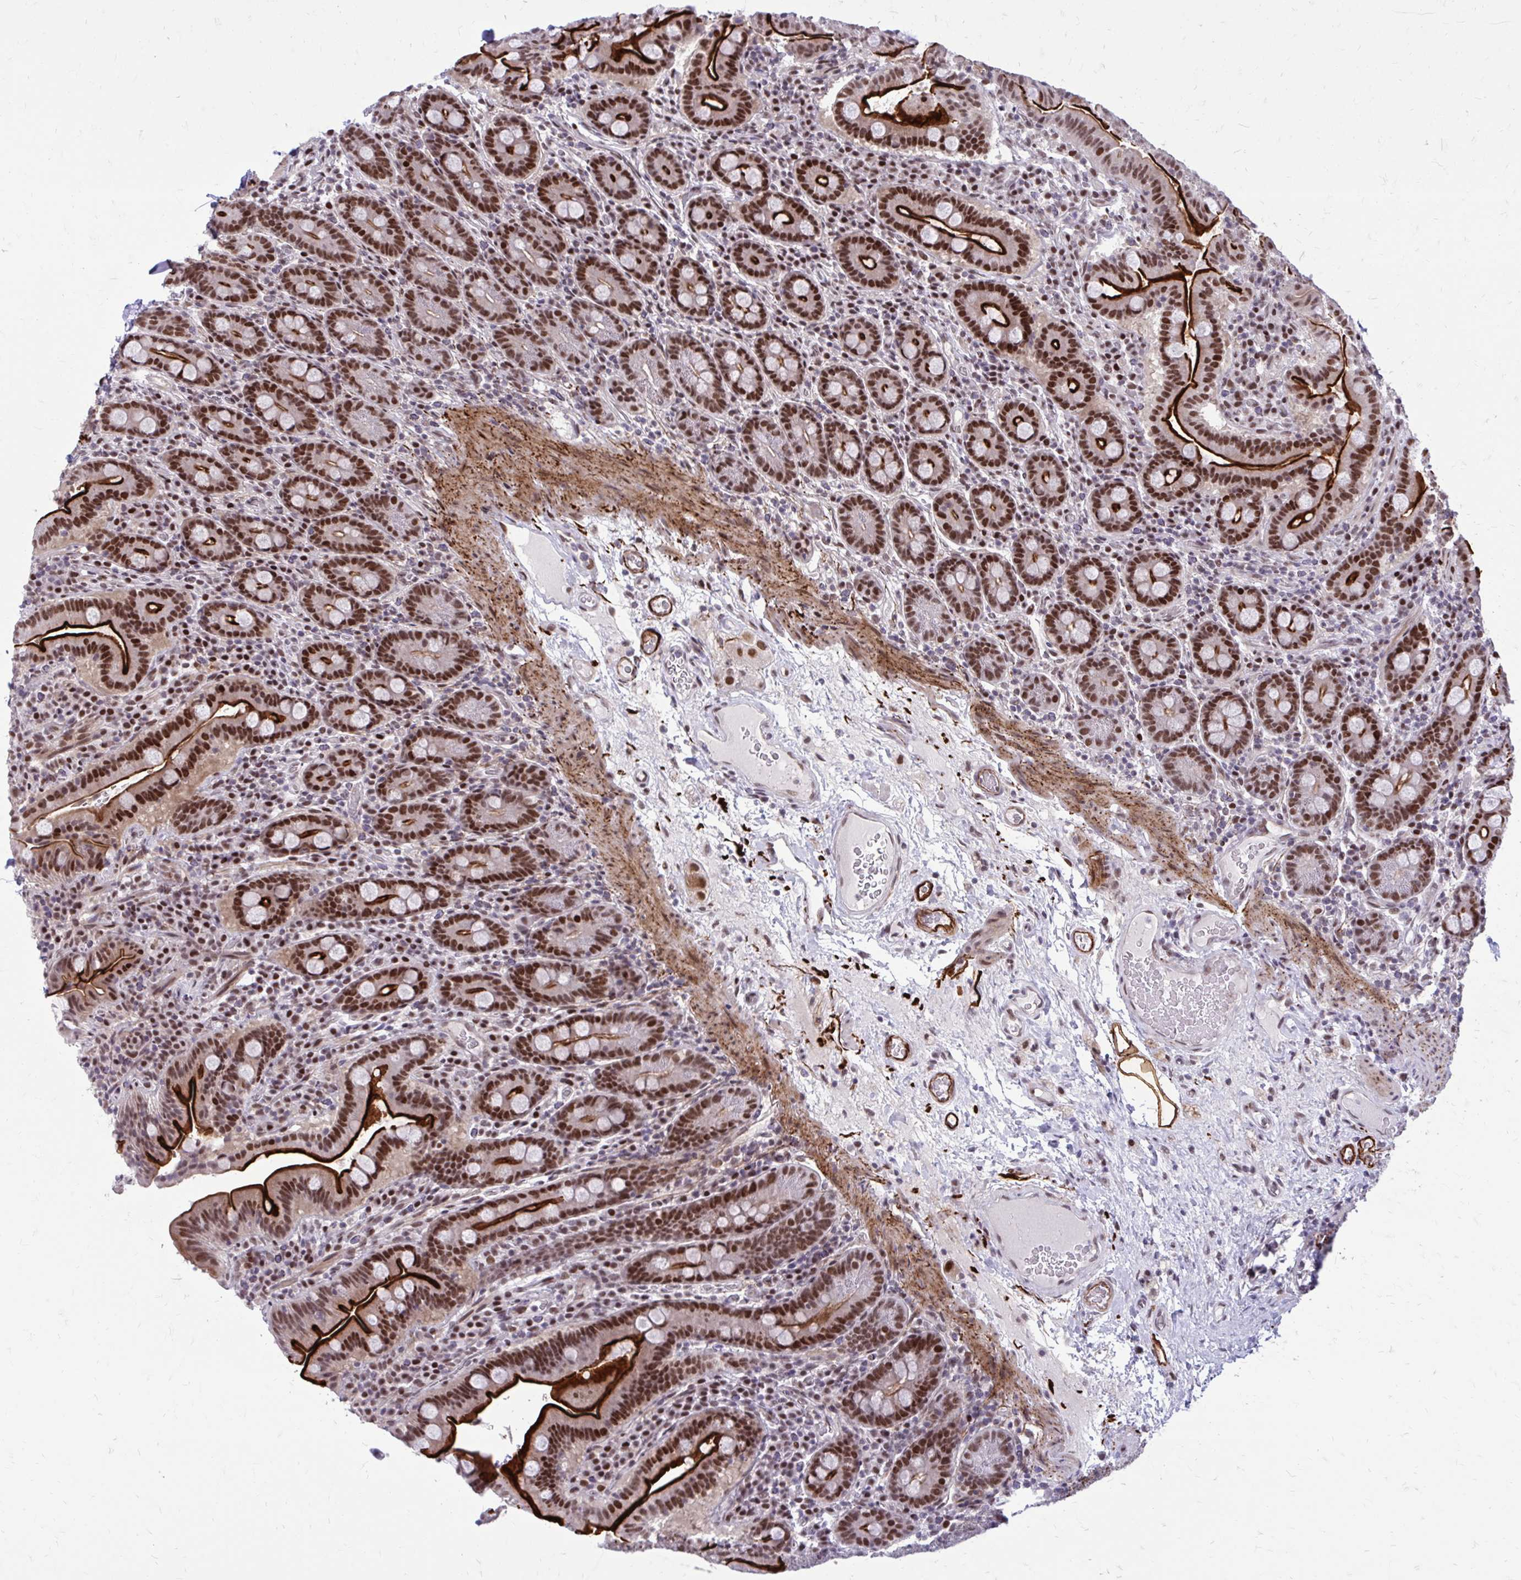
{"staining": {"intensity": "strong", "quantity": ">75%", "location": "cytoplasmic/membranous,nuclear"}, "tissue": "small intestine", "cell_type": "Glandular cells", "image_type": "normal", "snomed": [{"axis": "morphology", "description": "Normal tissue, NOS"}, {"axis": "topography", "description": "Small intestine"}], "caption": "Brown immunohistochemical staining in normal human small intestine reveals strong cytoplasmic/membranous,nuclear expression in about >75% of glandular cells.", "gene": "PSME4", "patient": {"sex": "male", "age": 26}}